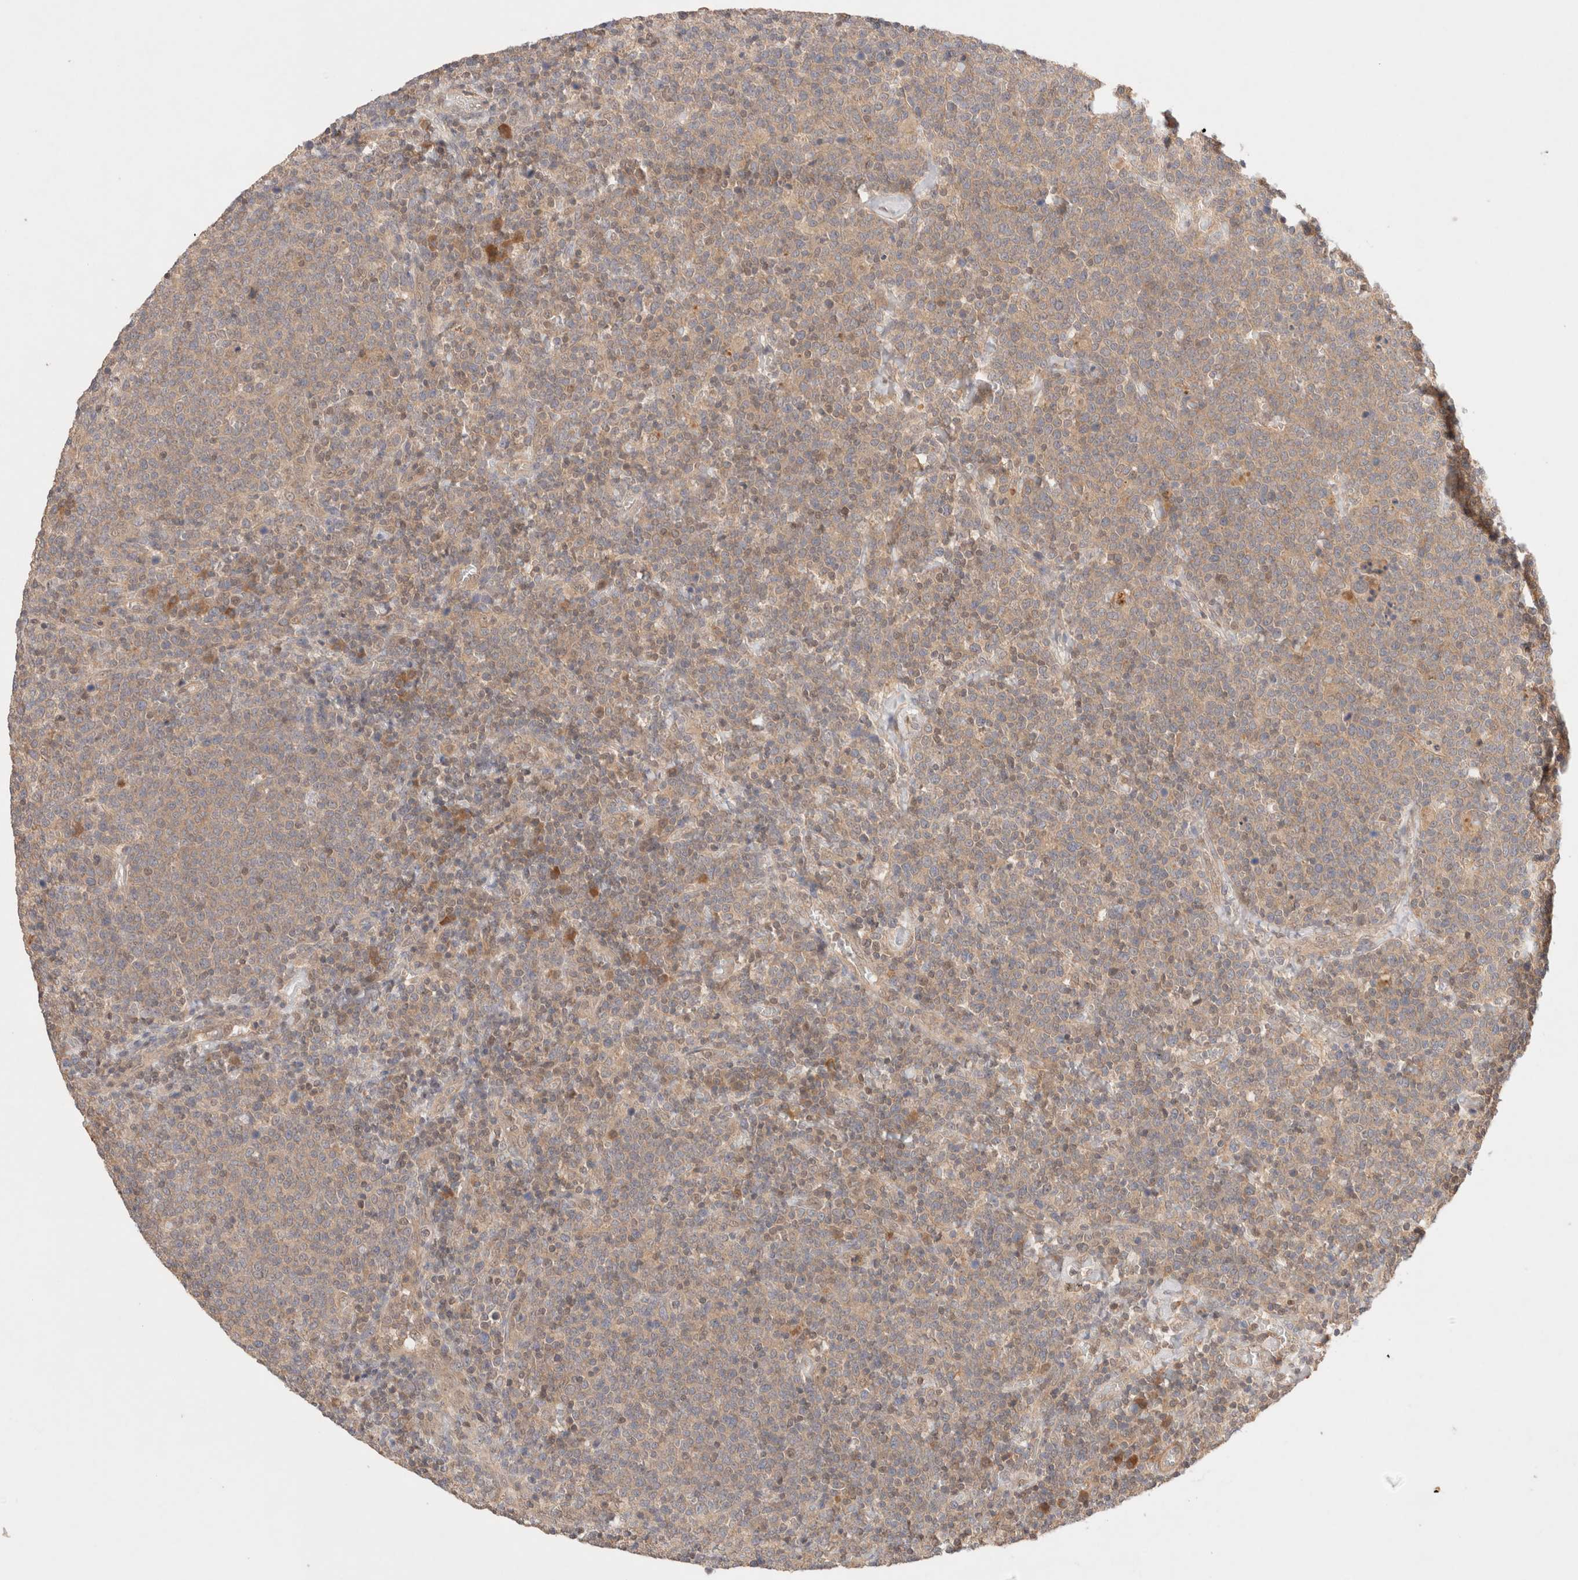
{"staining": {"intensity": "weak", "quantity": ">75%", "location": "cytoplasmic/membranous"}, "tissue": "lymphoma", "cell_type": "Tumor cells", "image_type": "cancer", "snomed": [{"axis": "morphology", "description": "Malignant lymphoma, non-Hodgkin's type, High grade"}, {"axis": "topography", "description": "Lymph node"}], "caption": "DAB (3,3'-diaminobenzidine) immunohistochemical staining of human lymphoma exhibits weak cytoplasmic/membranous protein staining in approximately >75% of tumor cells. (Stains: DAB in brown, nuclei in blue, Microscopy: brightfield microscopy at high magnification).", "gene": "CARNMT1", "patient": {"sex": "male", "age": 61}}